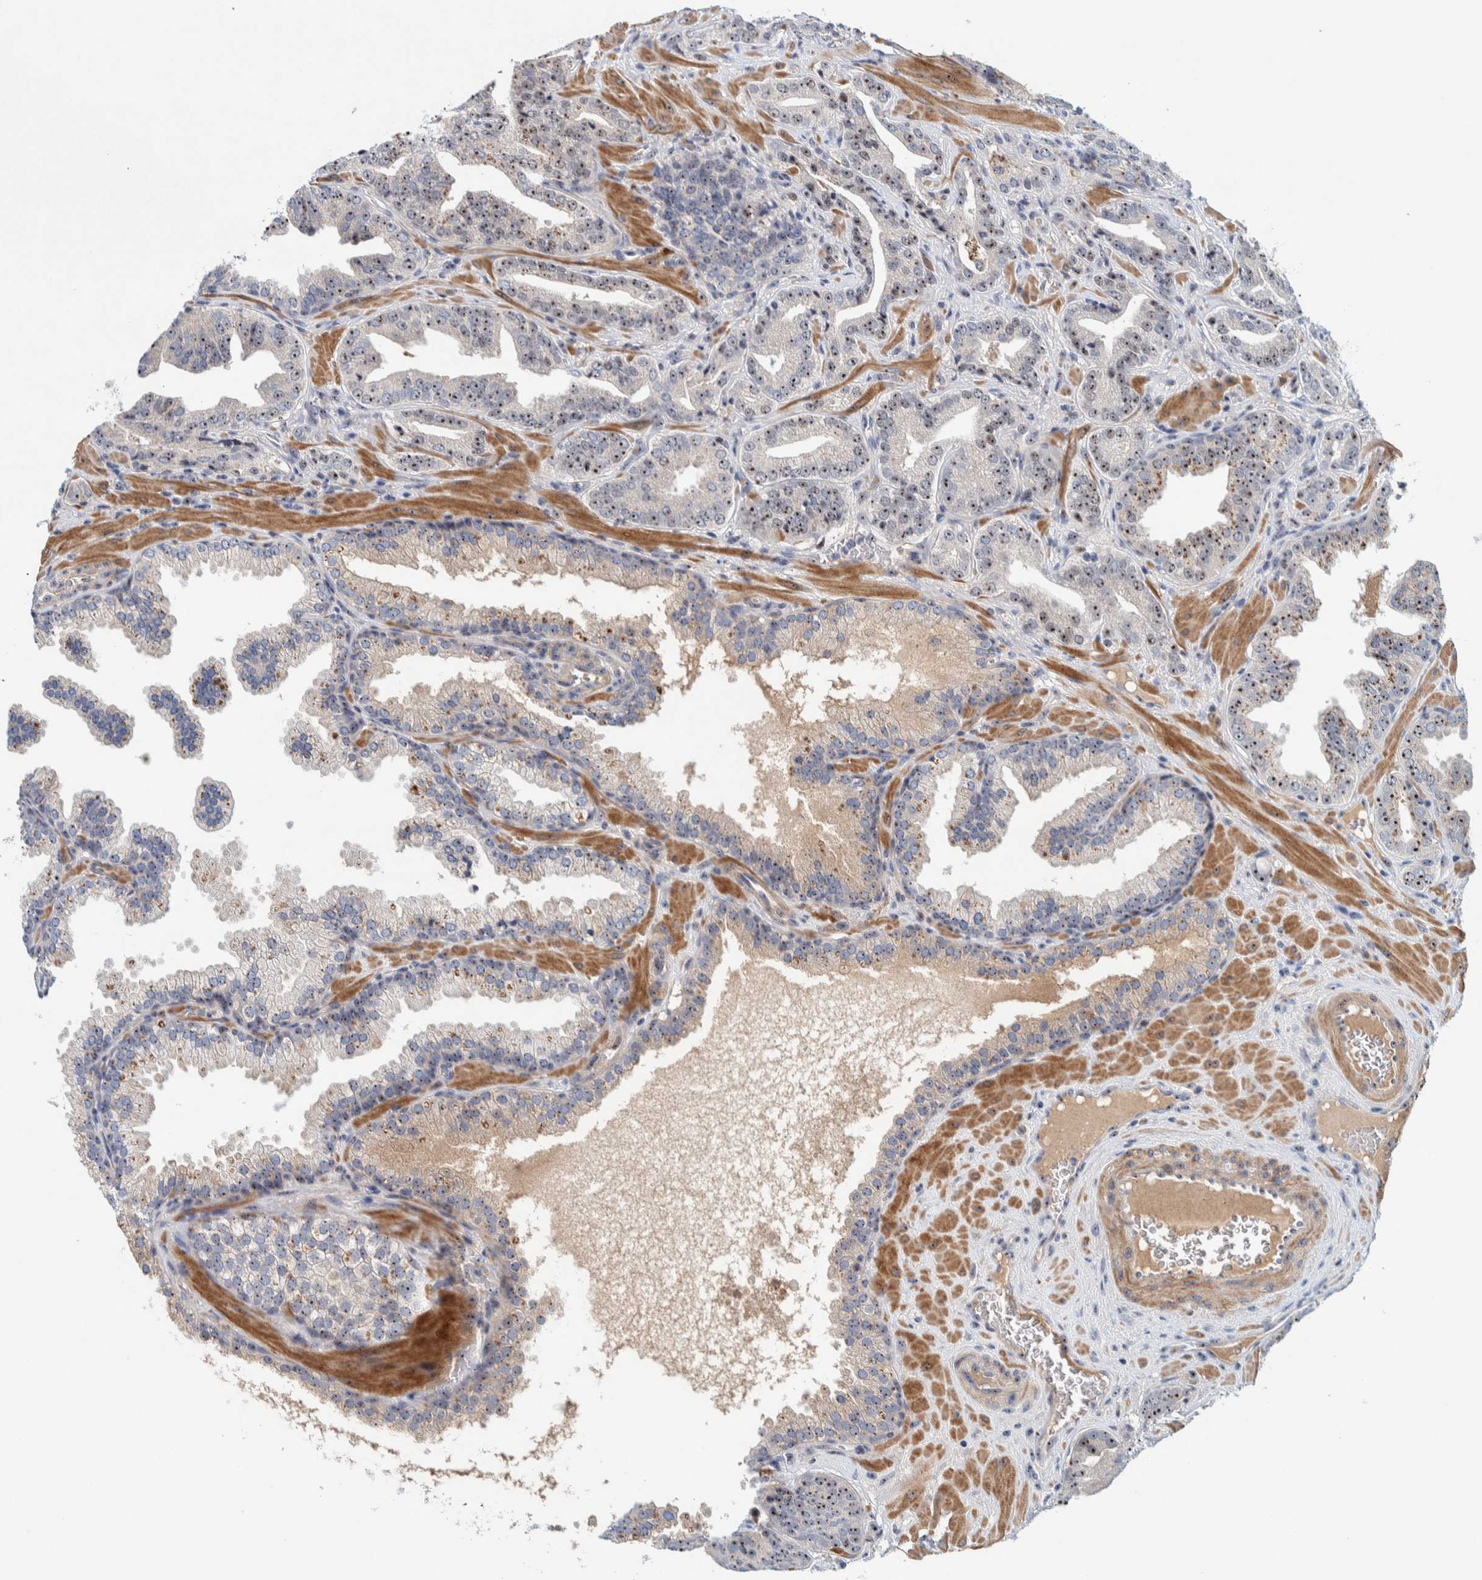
{"staining": {"intensity": "moderate", "quantity": ">75%", "location": "nuclear"}, "tissue": "prostate cancer", "cell_type": "Tumor cells", "image_type": "cancer", "snomed": [{"axis": "morphology", "description": "Adenocarcinoma, Low grade"}, {"axis": "topography", "description": "Prostate"}], "caption": "Tumor cells show moderate nuclear positivity in about >75% of cells in prostate cancer.", "gene": "NOL11", "patient": {"sex": "male", "age": 62}}